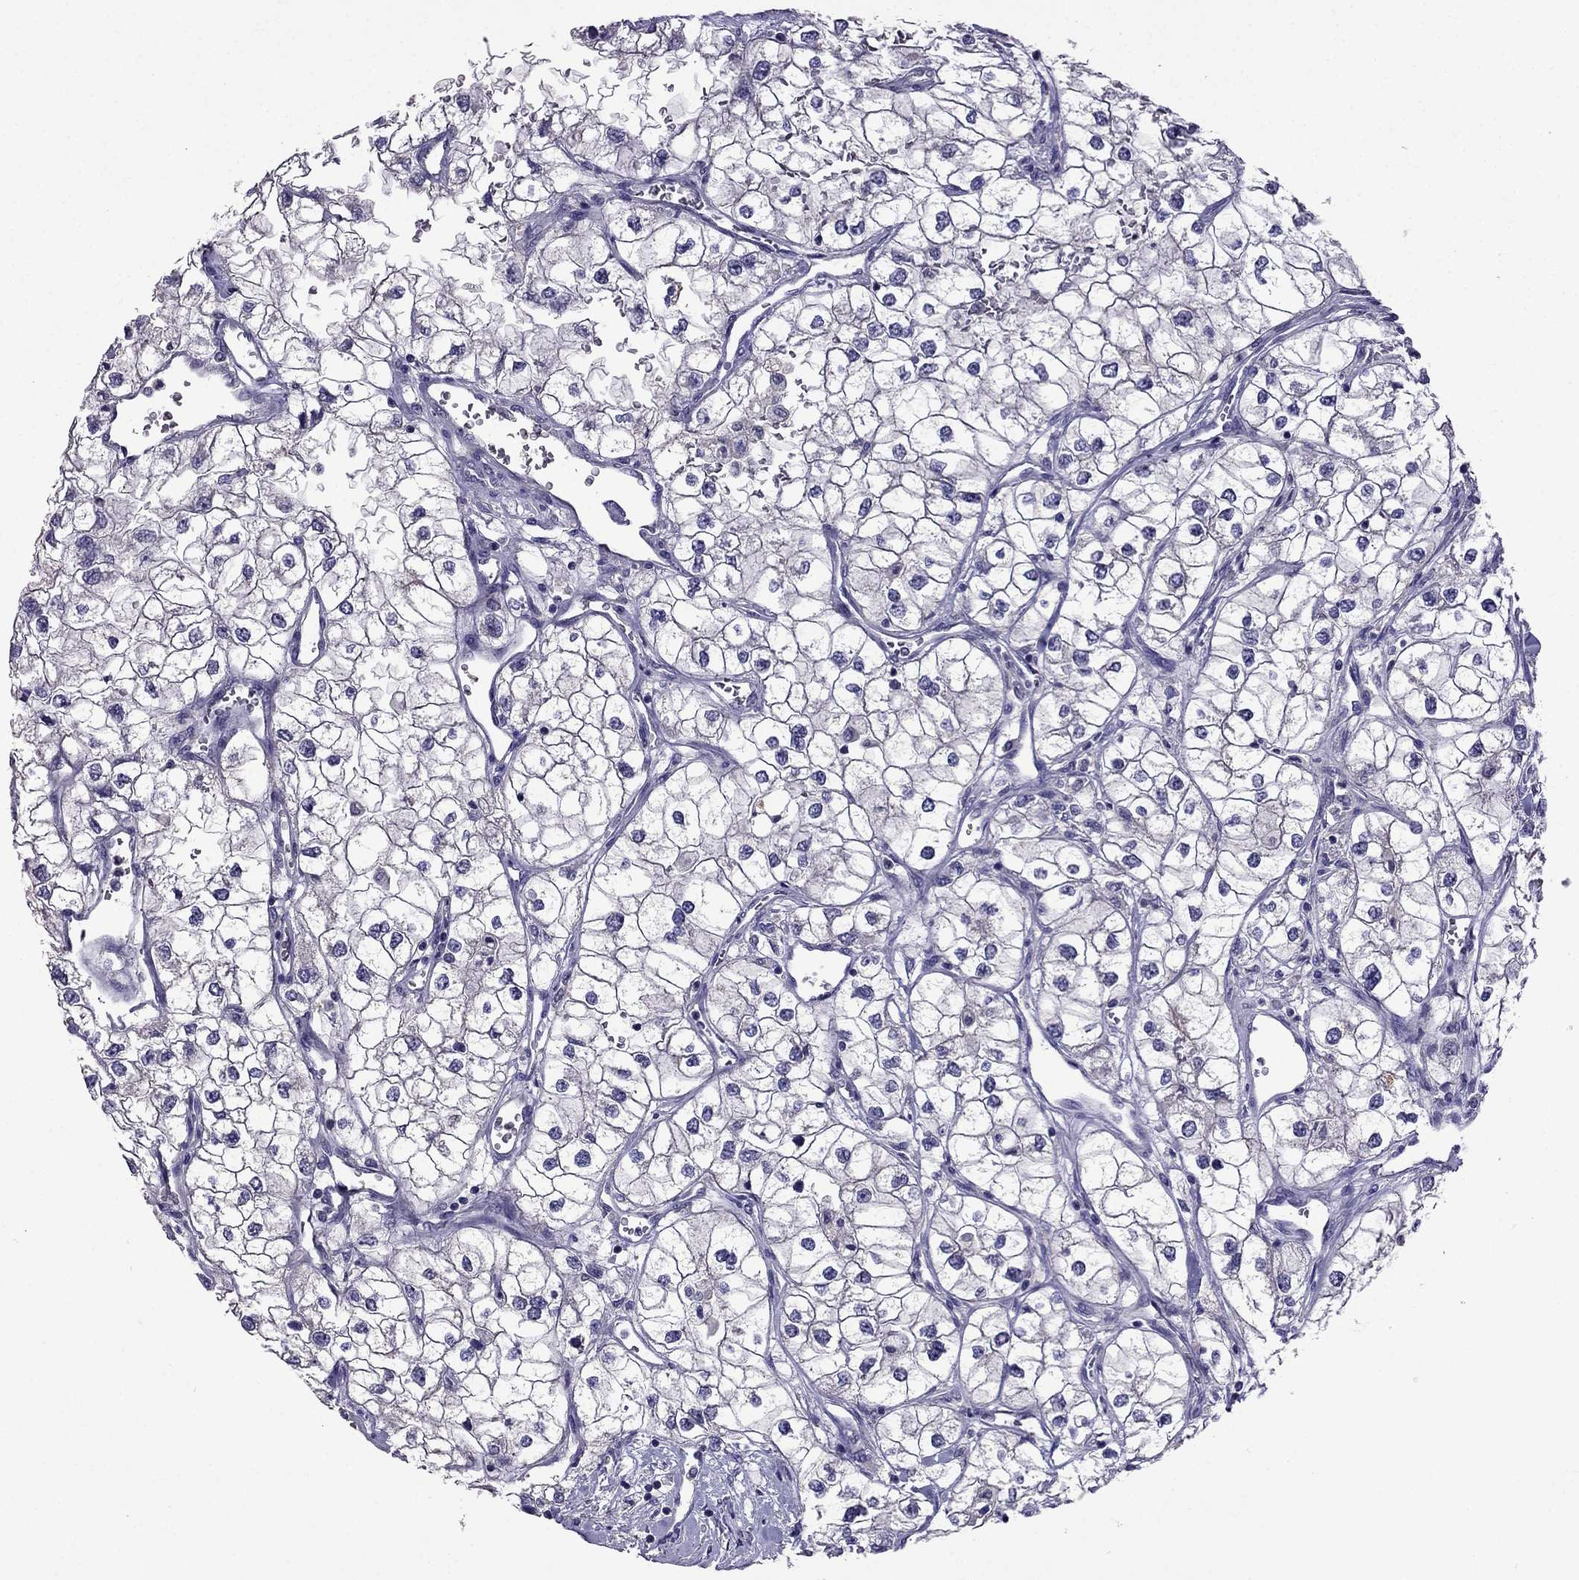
{"staining": {"intensity": "negative", "quantity": "none", "location": "none"}, "tissue": "renal cancer", "cell_type": "Tumor cells", "image_type": "cancer", "snomed": [{"axis": "morphology", "description": "Adenocarcinoma, NOS"}, {"axis": "topography", "description": "Kidney"}], "caption": "There is no significant expression in tumor cells of renal cancer. The staining was performed using DAB to visualize the protein expression in brown, while the nuclei were stained in blue with hematoxylin (Magnification: 20x).", "gene": "AQP9", "patient": {"sex": "male", "age": 59}}